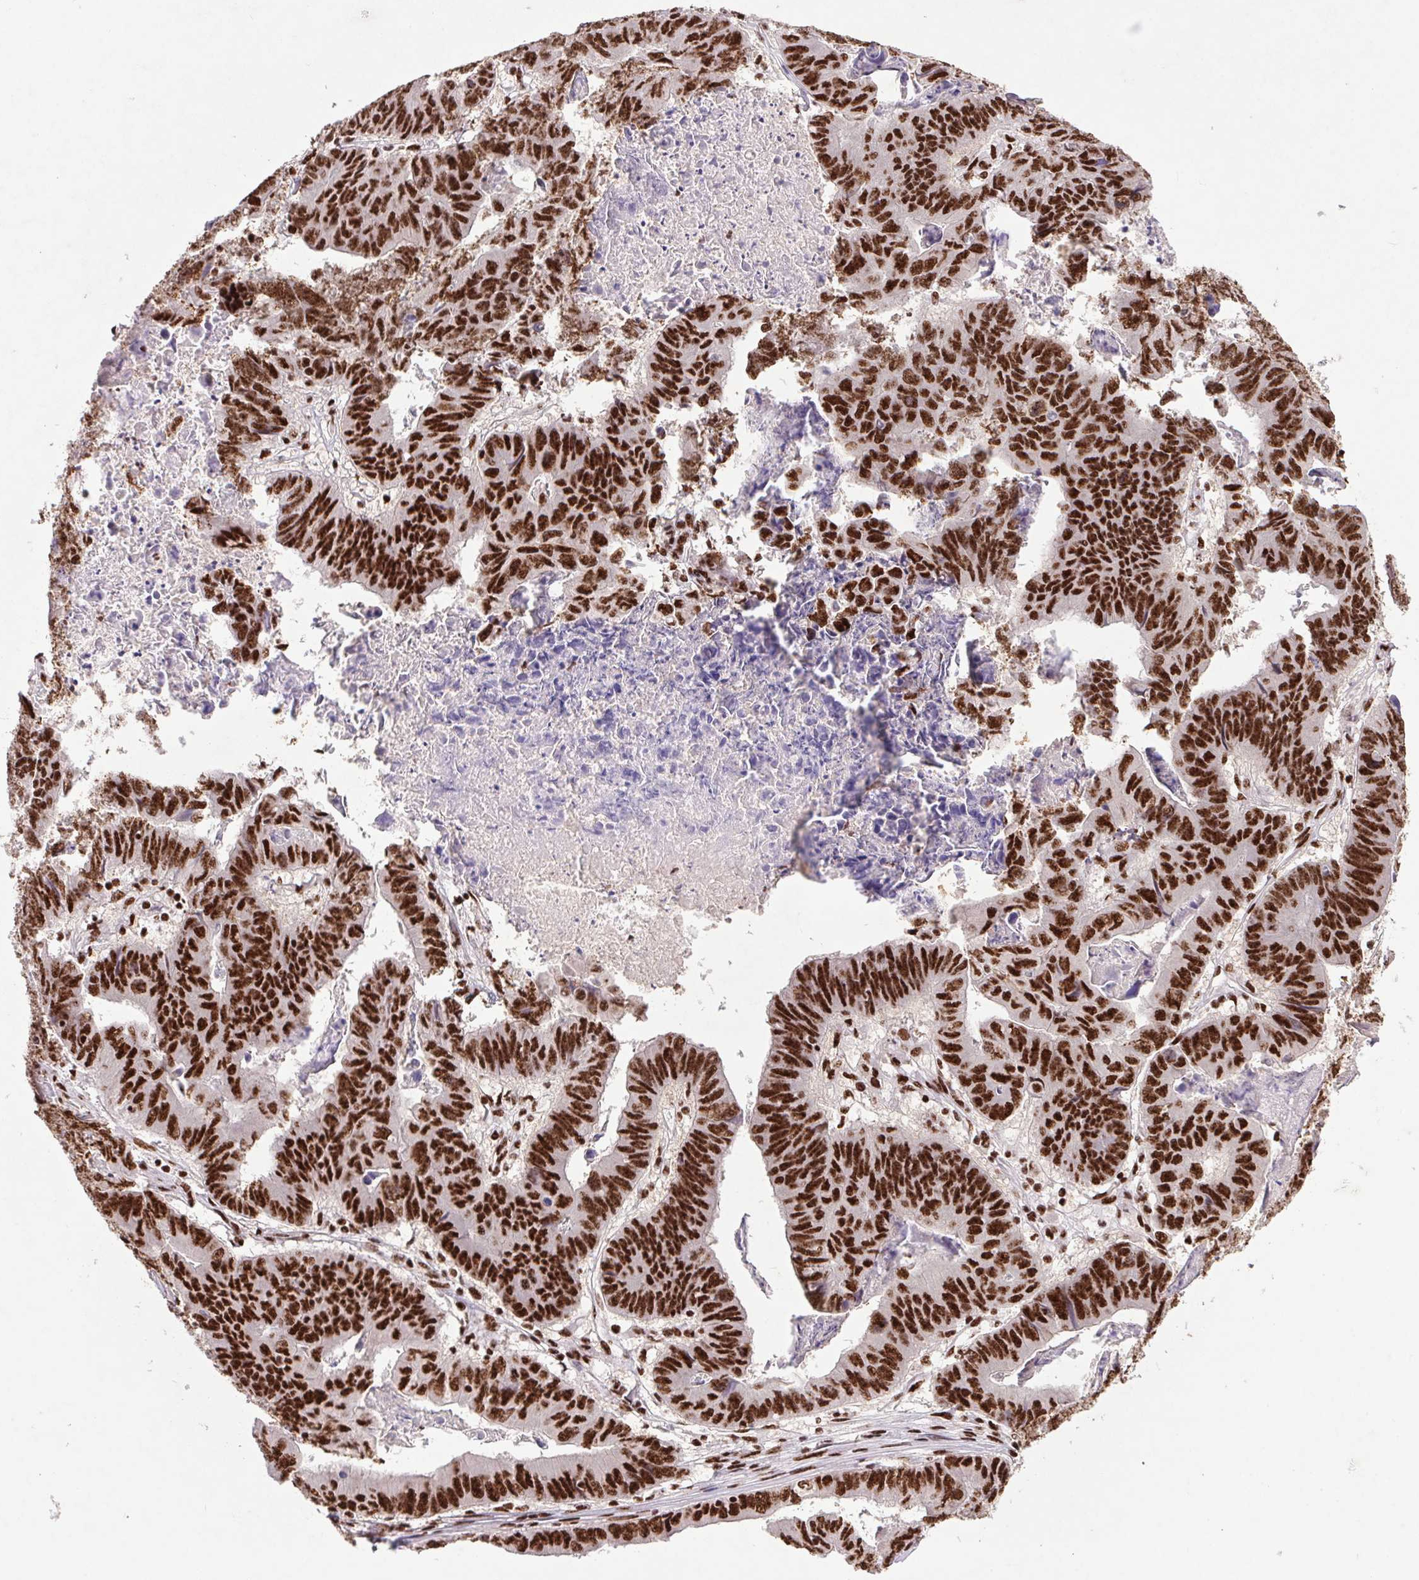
{"staining": {"intensity": "strong", "quantity": ">75%", "location": "nuclear"}, "tissue": "stomach cancer", "cell_type": "Tumor cells", "image_type": "cancer", "snomed": [{"axis": "morphology", "description": "Adenocarcinoma, NOS"}, {"axis": "topography", "description": "Stomach, lower"}], "caption": "The photomicrograph shows immunohistochemical staining of stomach cancer. There is strong nuclear positivity is seen in about >75% of tumor cells. (DAB = brown stain, brightfield microscopy at high magnification).", "gene": "LDLRAD4", "patient": {"sex": "male", "age": 77}}